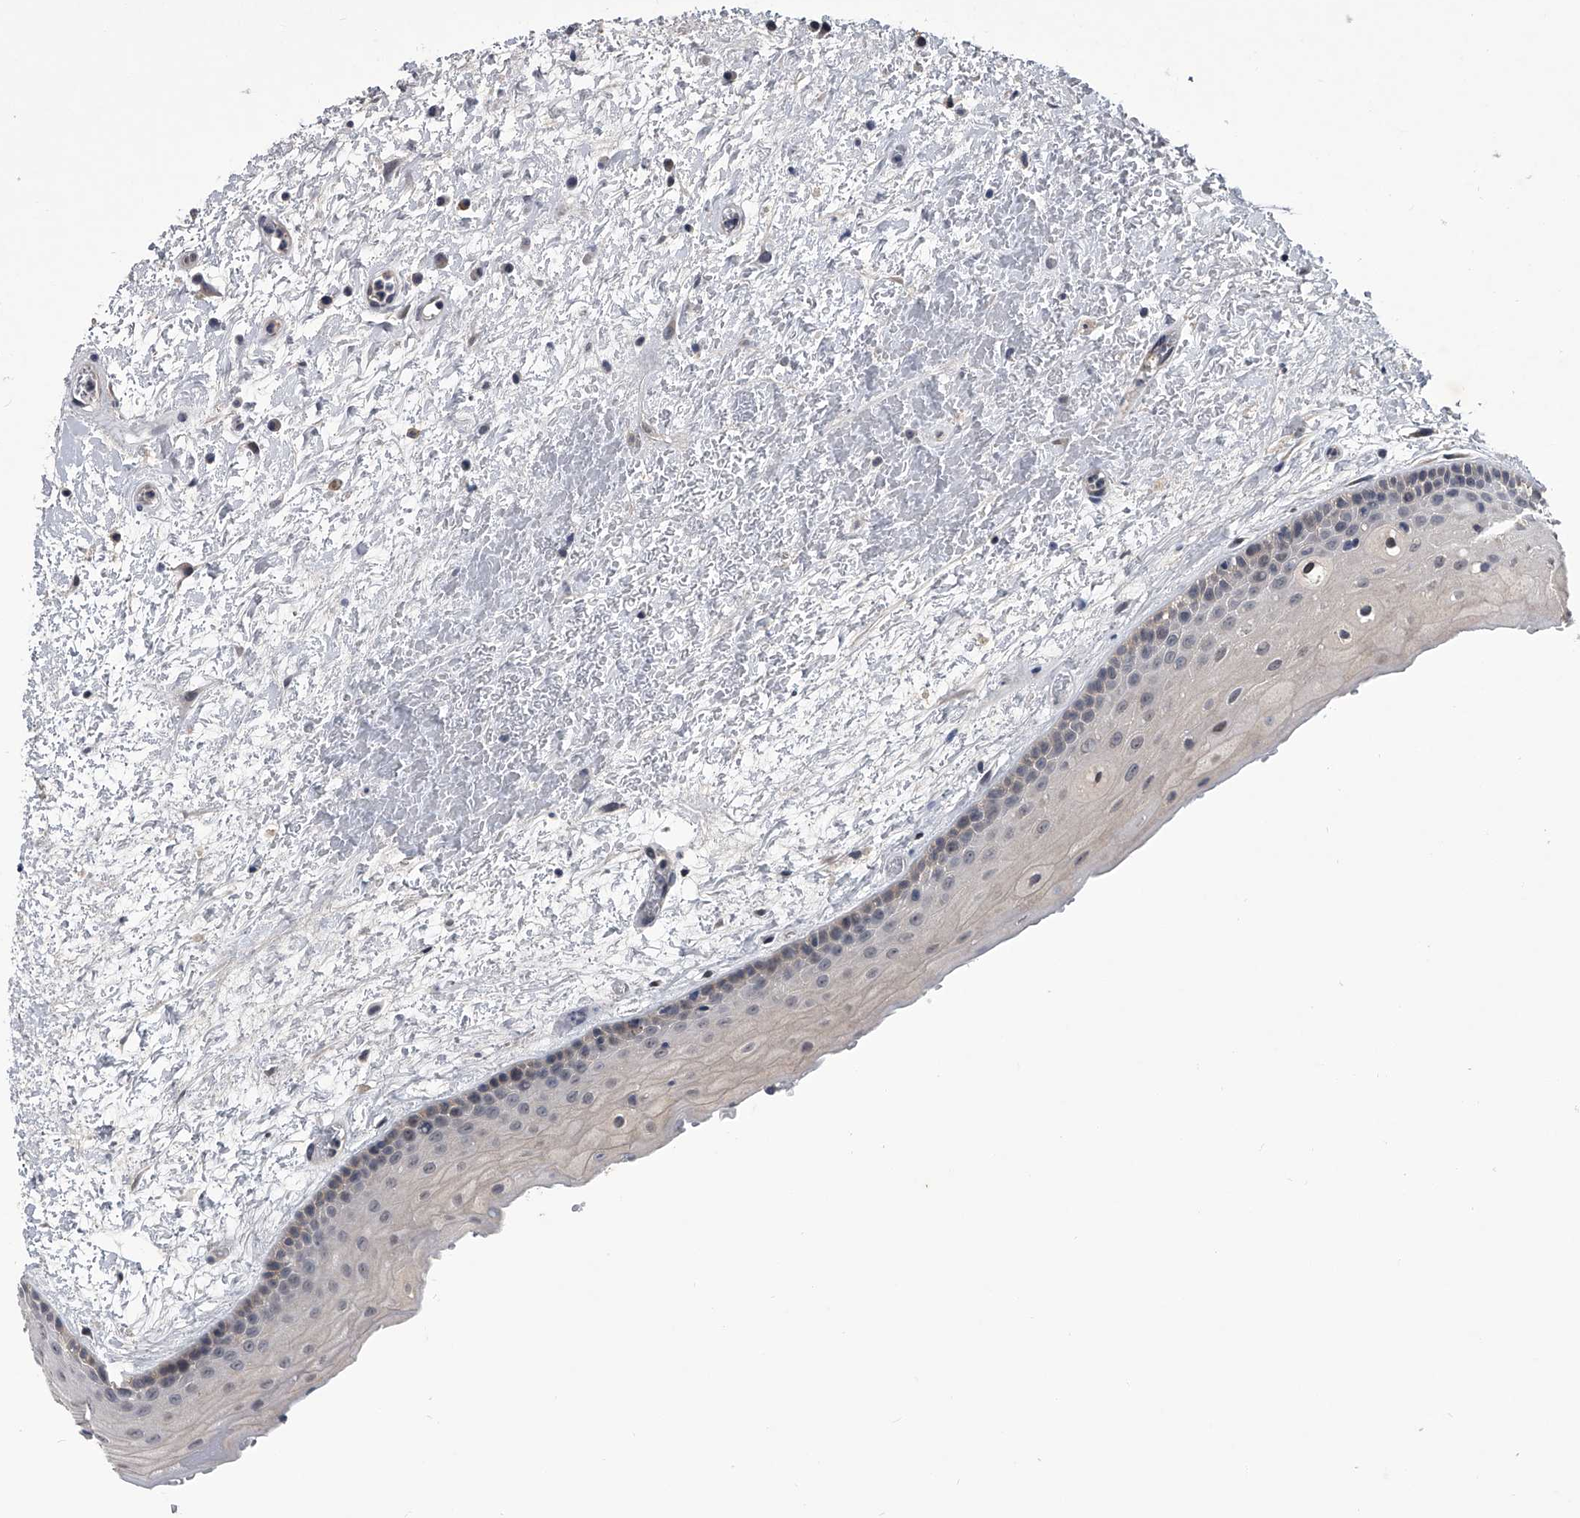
{"staining": {"intensity": "weak", "quantity": "<25%", "location": "cytoplasmic/membranous"}, "tissue": "oral mucosa", "cell_type": "Squamous epithelial cells", "image_type": "normal", "snomed": [{"axis": "morphology", "description": "Normal tissue, NOS"}, {"axis": "topography", "description": "Oral tissue"}], "caption": "Immunohistochemical staining of benign oral mucosa demonstrates no significant positivity in squamous epithelial cells. (DAB immunohistochemistry (IHC) visualized using brightfield microscopy, high magnification).", "gene": "MAP4K3", "patient": {"sex": "female", "age": 76}}